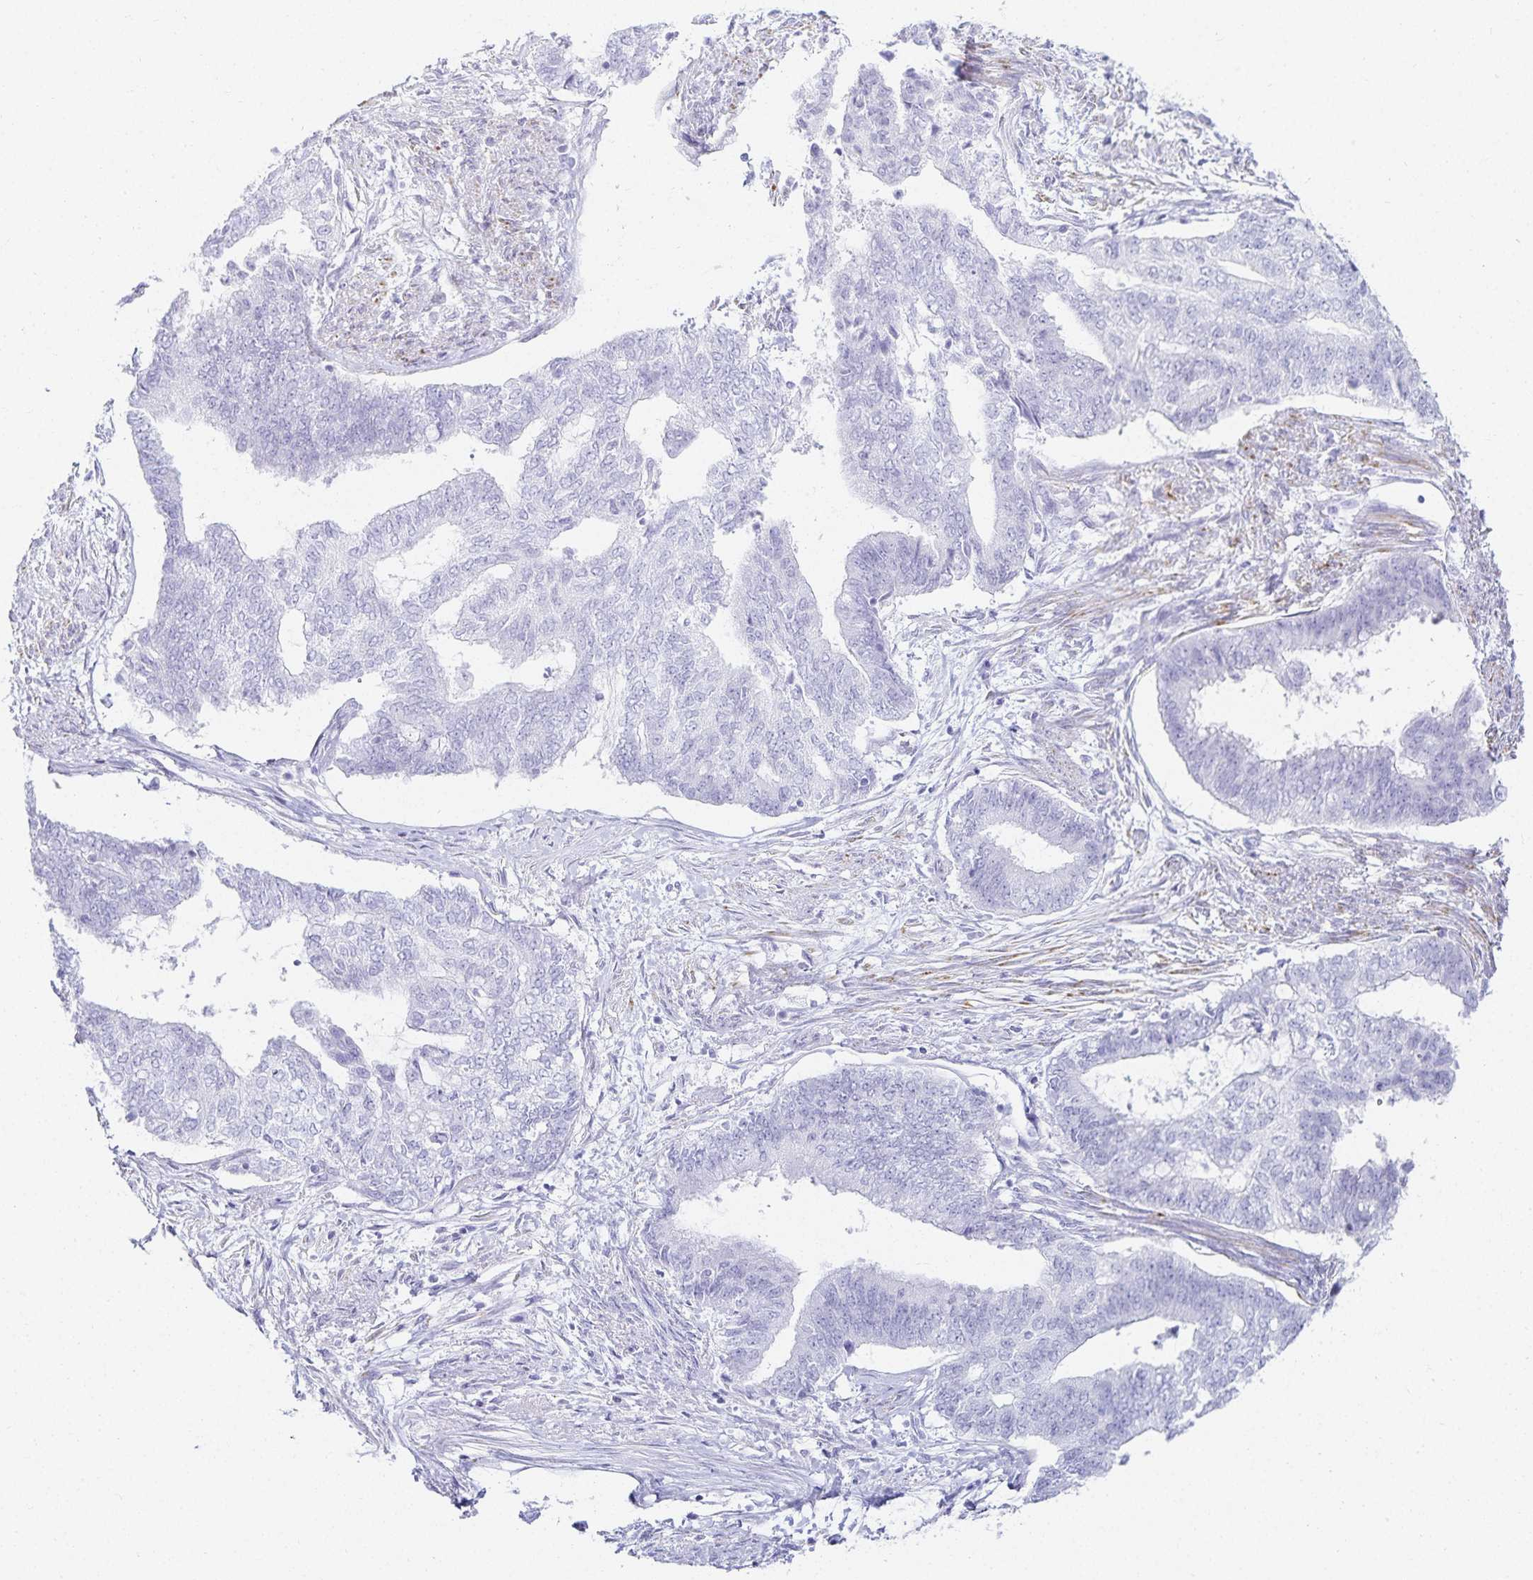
{"staining": {"intensity": "negative", "quantity": "none", "location": "none"}, "tissue": "endometrial cancer", "cell_type": "Tumor cells", "image_type": "cancer", "snomed": [{"axis": "morphology", "description": "Adenocarcinoma, NOS"}, {"axis": "topography", "description": "Endometrium"}], "caption": "IHC micrograph of endometrial cancer (adenocarcinoma) stained for a protein (brown), which displays no positivity in tumor cells.", "gene": "GP2", "patient": {"sex": "female", "age": 65}}